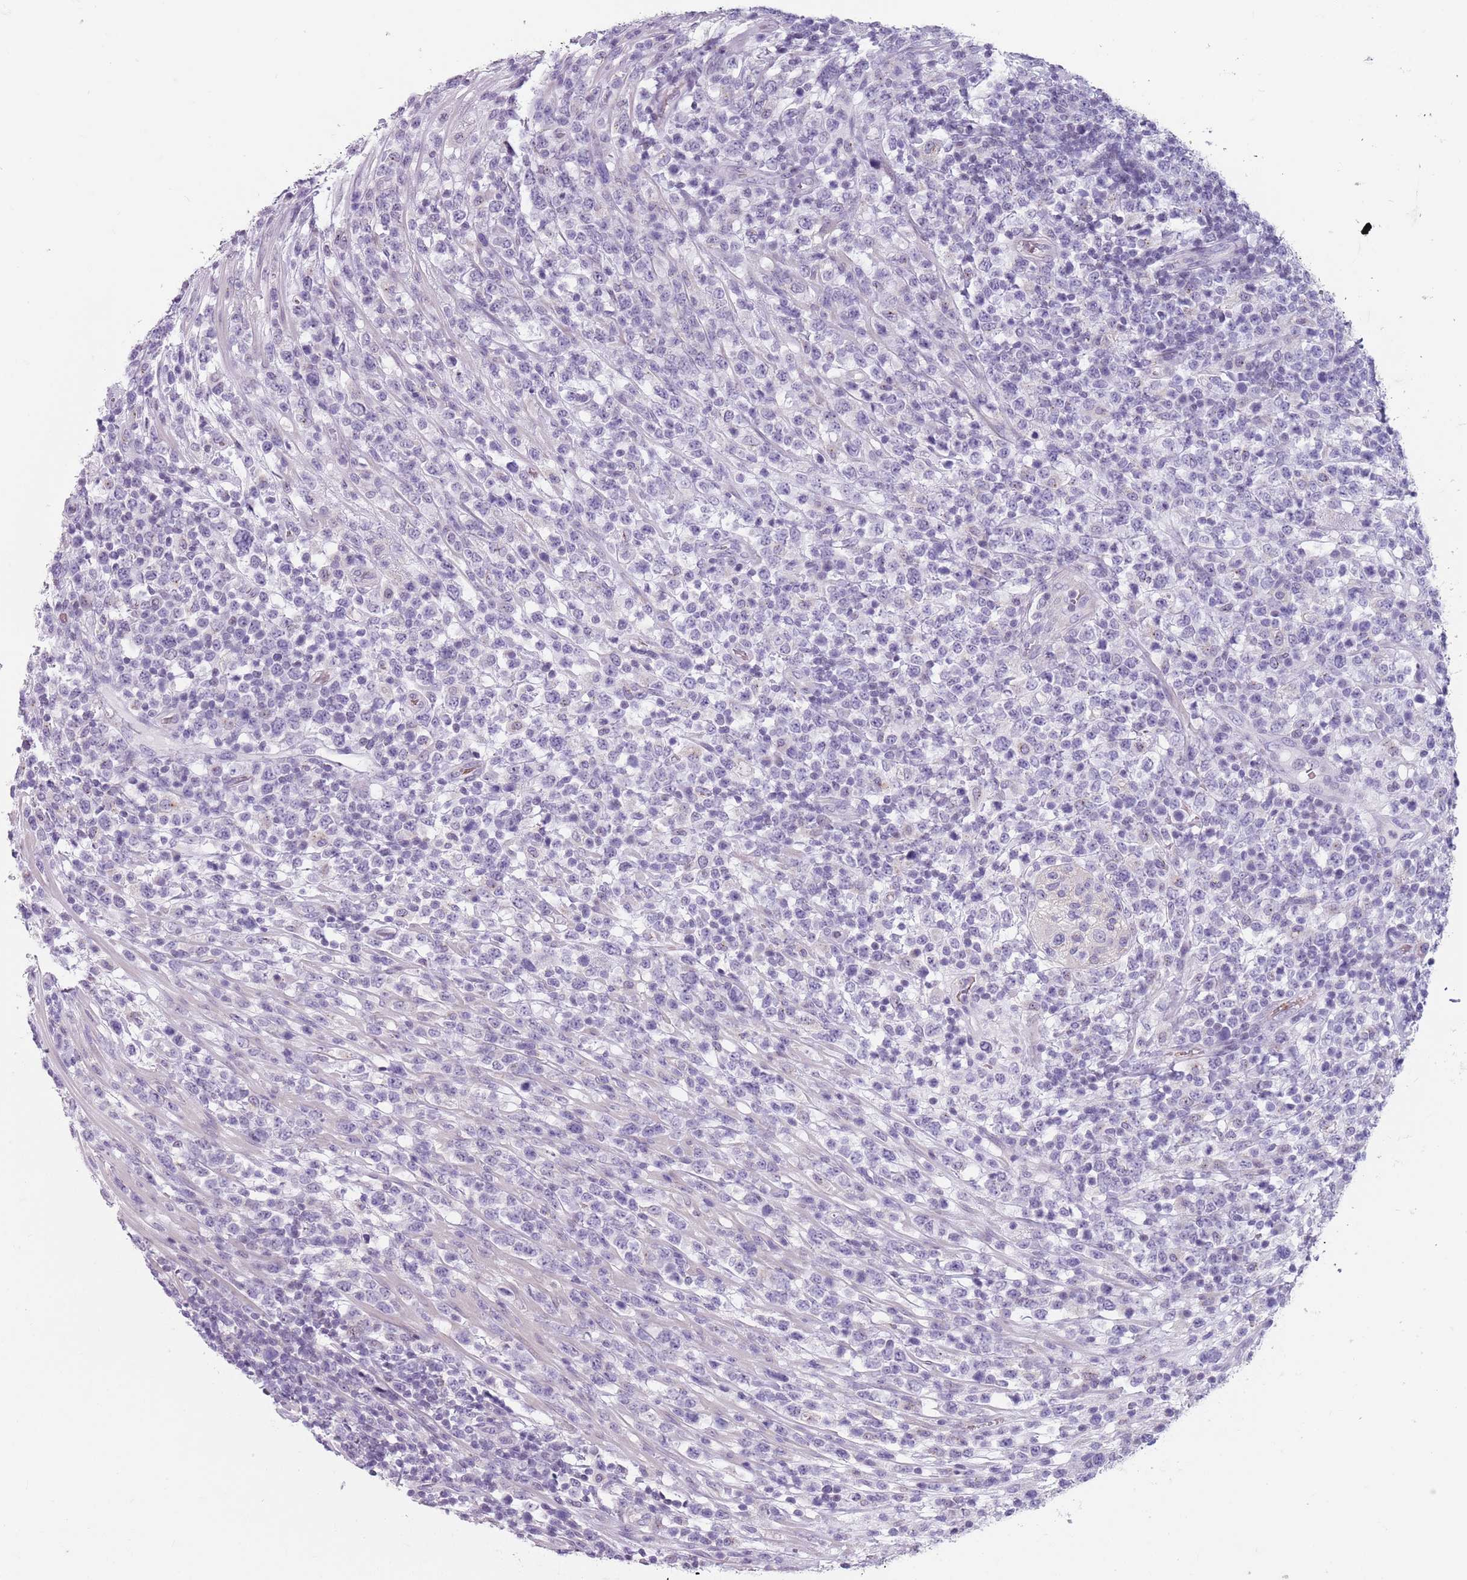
{"staining": {"intensity": "negative", "quantity": "none", "location": "none"}, "tissue": "lymphoma", "cell_type": "Tumor cells", "image_type": "cancer", "snomed": [{"axis": "morphology", "description": "Malignant lymphoma, non-Hodgkin's type, High grade"}, {"axis": "topography", "description": "Colon"}], "caption": "Tumor cells are negative for protein expression in human lymphoma. (DAB (3,3'-diaminobenzidine) IHC, high magnification).", "gene": "SPESP1", "patient": {"sex": "female", "age": 53}}